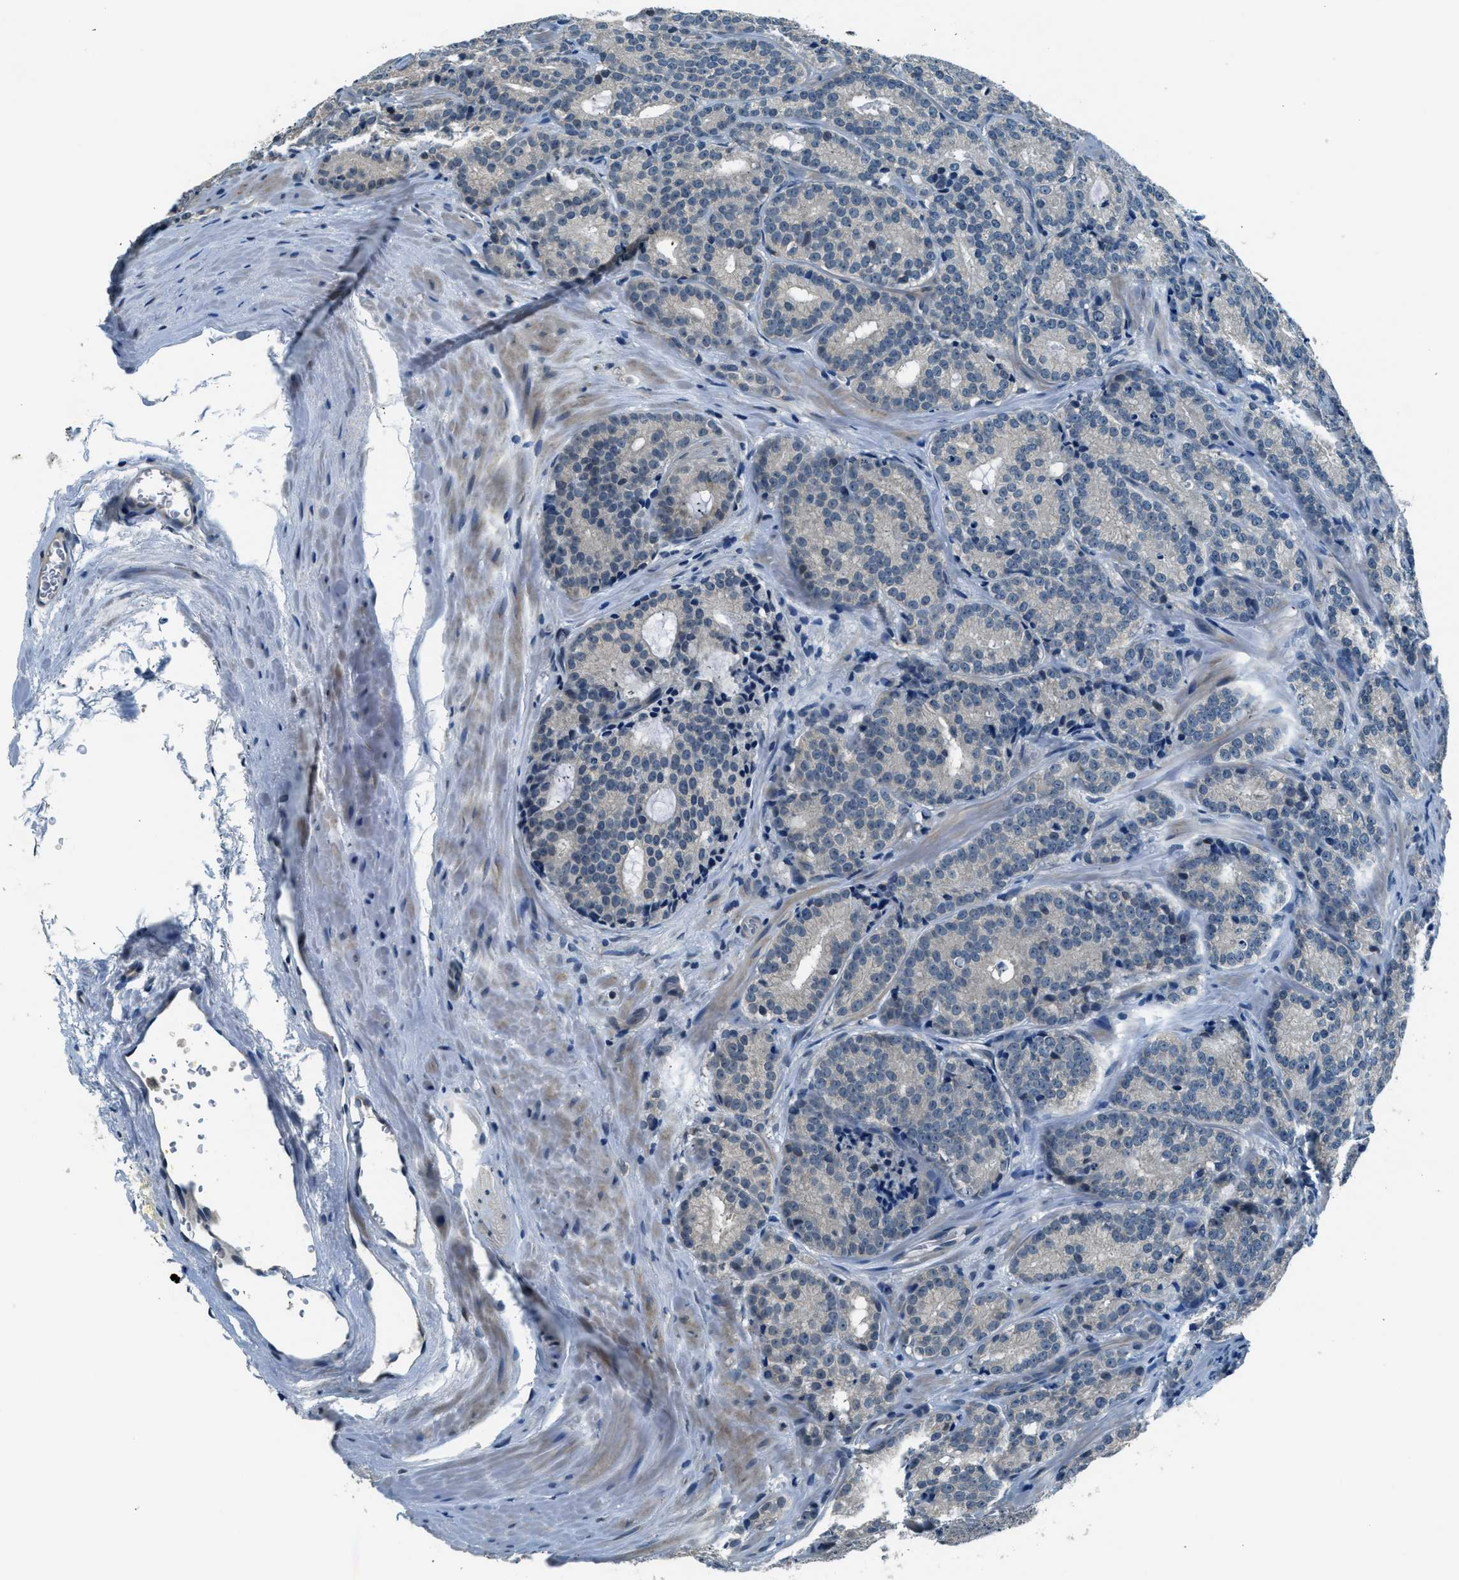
{"staining": {"intensity": "negative", "quantity": "none", "location": "none"}, "tissue": "prostate cancer", "cell_type": "Tumor cells", "image_type": "cancer", "snomed": [{"axis": "morphology", "description": "Adenocarcinoma, High grade"}, {"axis": "topography", "description": "Prostate"}], "caption": "Immunohistochemical staining of human prostate cancer exhibits no significant positivity in tumor cells. (DAB immunohistochemistry (IHC), high magnification).", "gene": "NME8", "patient": {"sex": "male", "age": 61}}